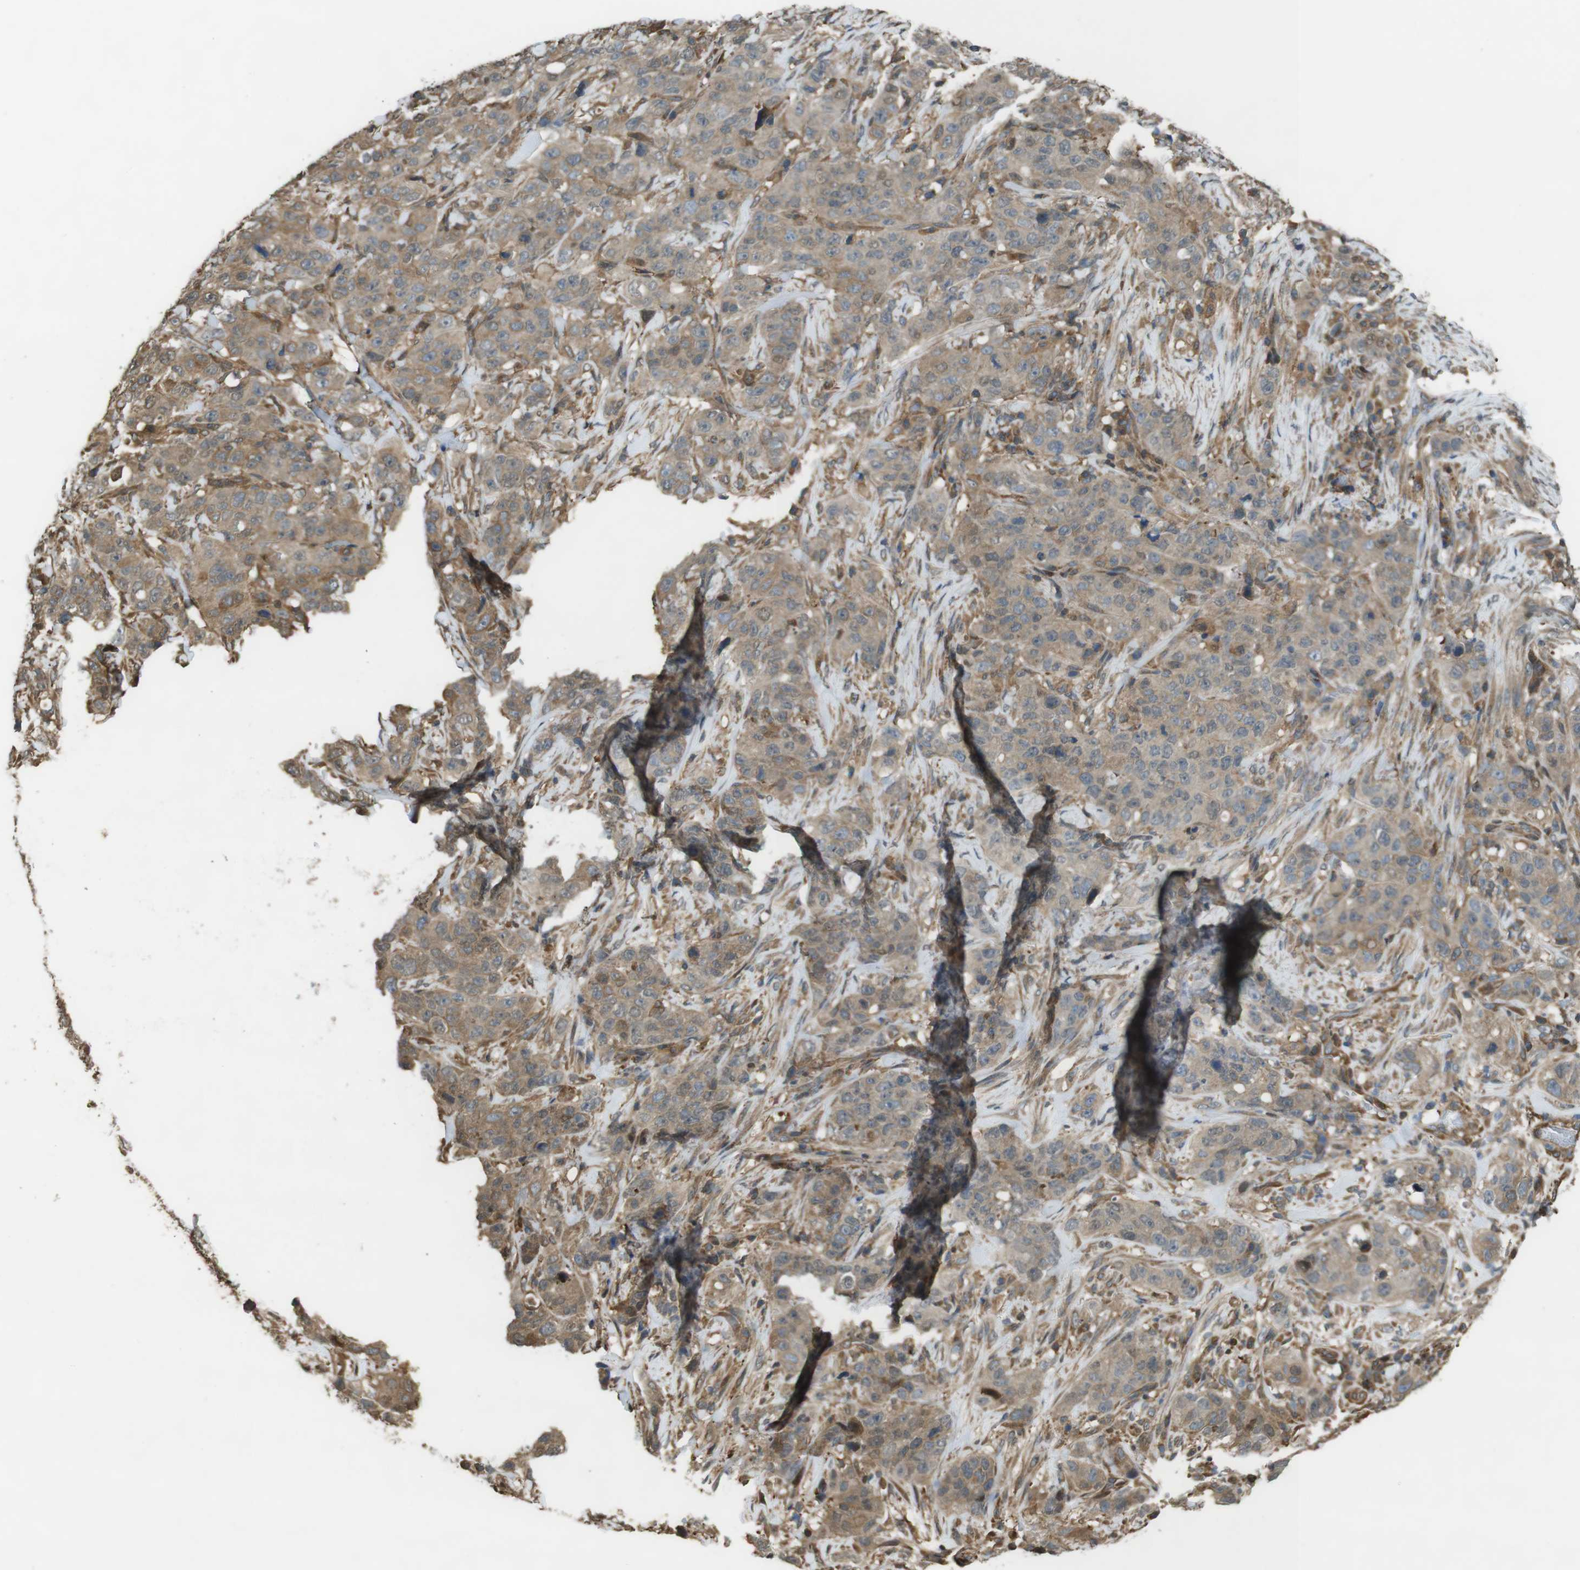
{"staining": {"intensity": "moderate", "quantity": ">75%", "location": "cytoplasmic/membranous"}, "tissue": "stomach cancer", "cell_type": "Tumor cells", "image_type": "cancer", "snomed": [{"axis": "morphology", "description": "Adenocarcinoma, NOS"}, {"axis": "topography", "description": "Stomach"}], "caption": "An immunohistochemistry (IHC) image of neoplastic tissue is shown. Protein staining in brown shows moderate cytoplasmic/membranous positivity in stomach cancer within tumor cells.", "gene": "ARHGDIA", "patient": {"sex": "male", "age": 48}}